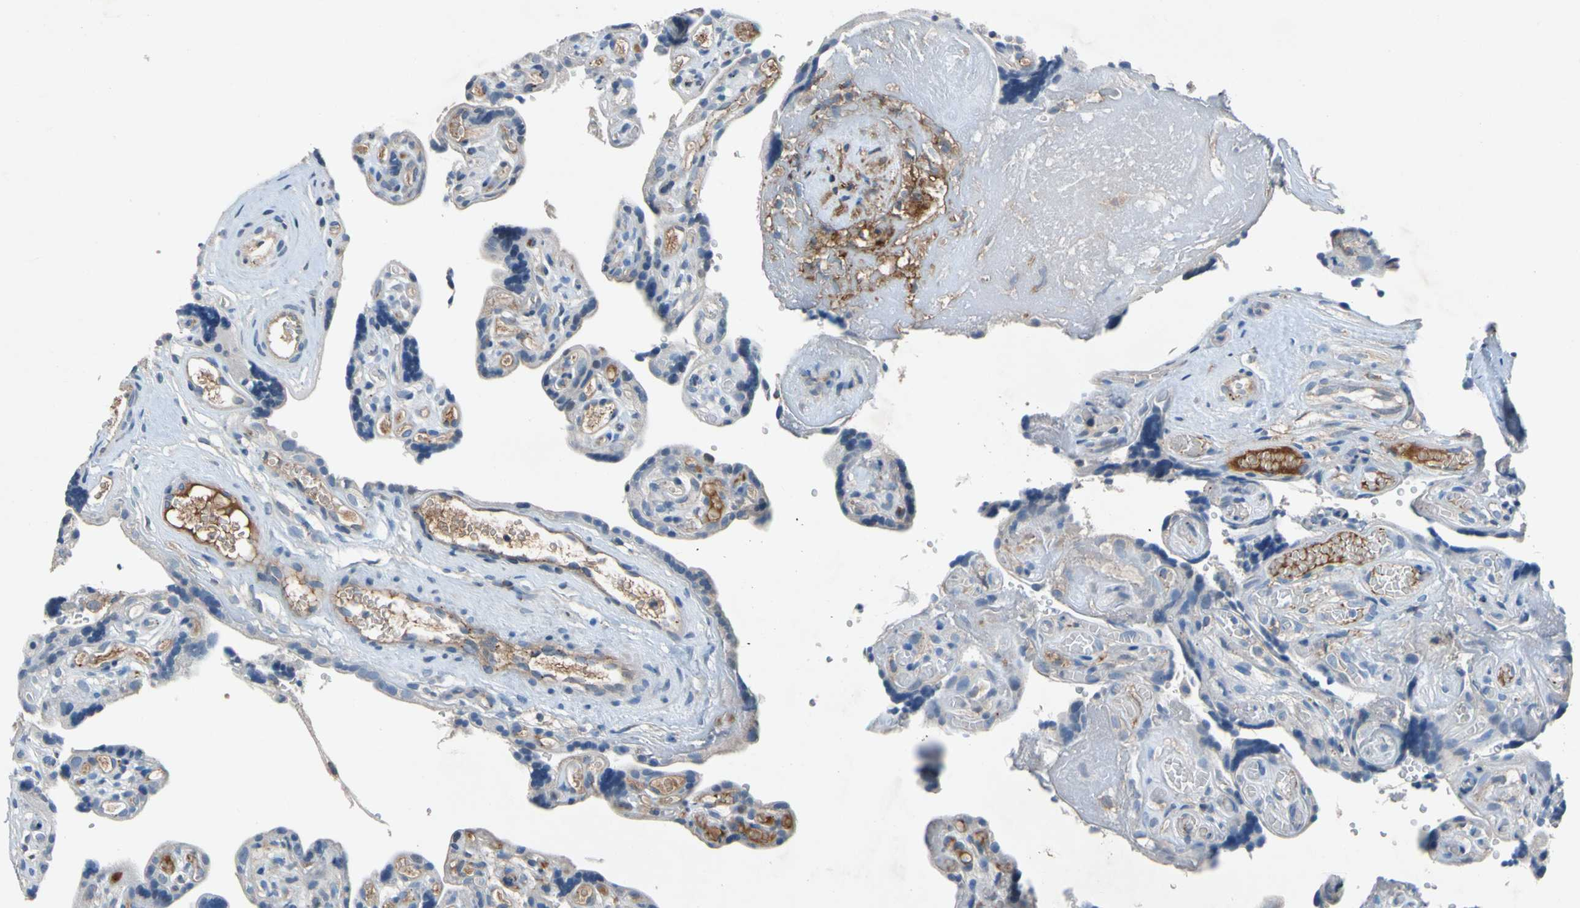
{"staining": {"intensity": "weak", "quantity": "<25%", "location": "cytoplasmic/membranous"}, "tissue": "placenta", "cell_type": "Decidual cells", "image_type": "normal", "snomed": [{"axis": "morphology", "description": "Normal tissue, NOS"}, {"axis": "topography", "description": "Placenta"}], "caption": "The histopathology image shows no significant expression in decidual cells of placenta. (DAB immunohistochemistry visualized using brightfield microscopy, high magnification).", "gene": "NDFIP2", "patient": {"sex": "female", "age": 30}}